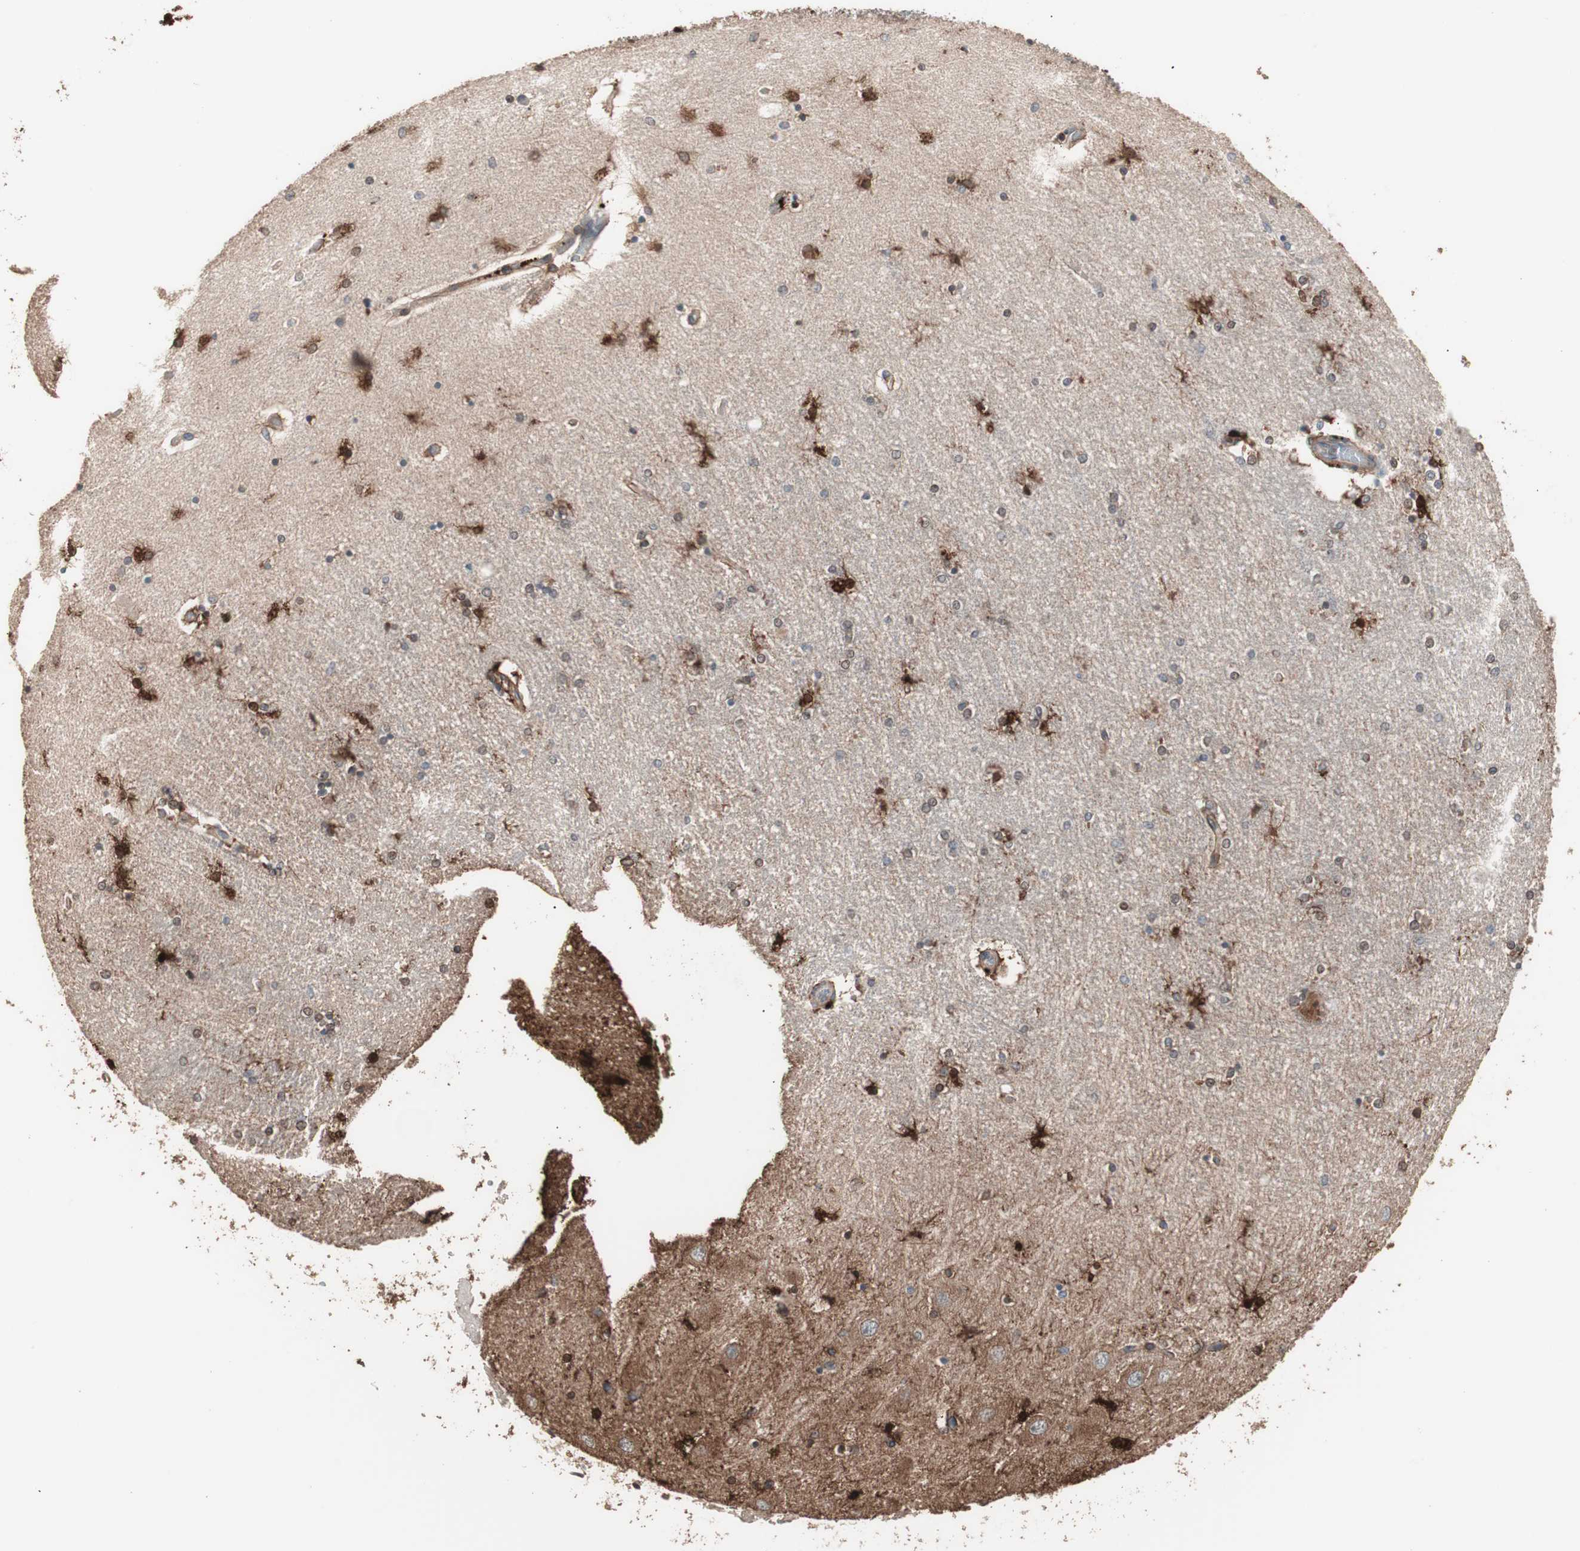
{"staining": {"intensity": "strong", "quantity": "25%-75%", "location": "cytoplasmic/membranous,nuclear"}, "tissue": "hippocampus", "cell_type": "Glial cells", "image_type": "normal", "snomed": [{"axis": "morphology", "description": "Normal tissue, NOS"}, {"axis": "topography", "description": "Hippocampus"}], "caption": "Strong cytoplasmic/membranous,nuclear expression for a protein is appreciated in about 25%-75% of glial cells of normal hippocampus using immunohistochemistry (IHC).", "gene": "CCT3", "patient": {"sex": "female", "age": 54}}